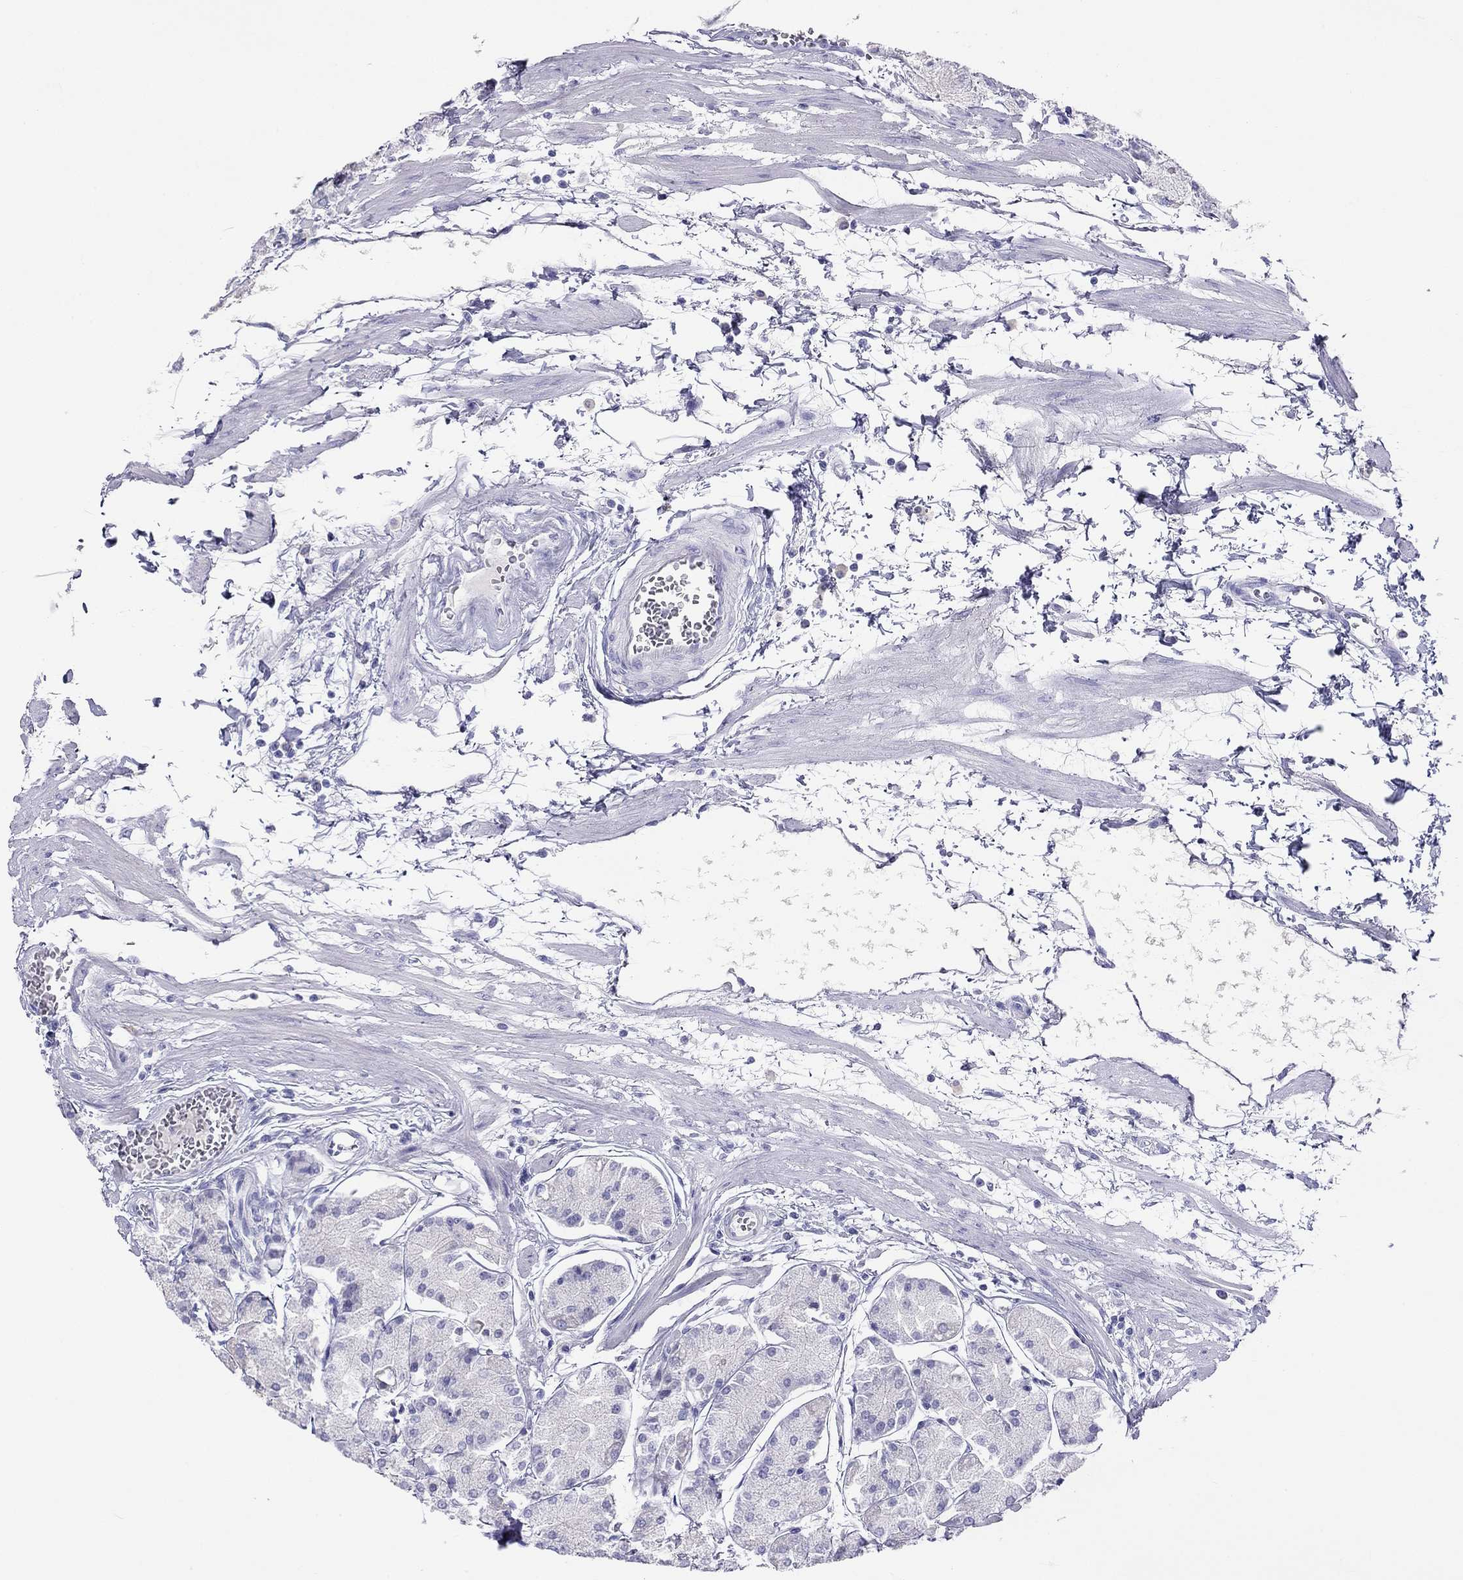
{"staining": {"intensity": "negative", "quantity": "none", "location": "none"}, "tissue": "stomach", "cell_type": "Glandular cells", "image_type": "normal", "snomed": [{"axis": "morphology", "description": "Normal tissue, NOS"}, {"axis": "topography", "description": "Stomach, upper"}], "caption": "Histopathology image shows no protein positivity in glandular cells of benign stomach. (Brightfield microscopy of DAB IHC at high magnification).", "gene": "HLA", "patient": {"sex": "male", "age": 60}}